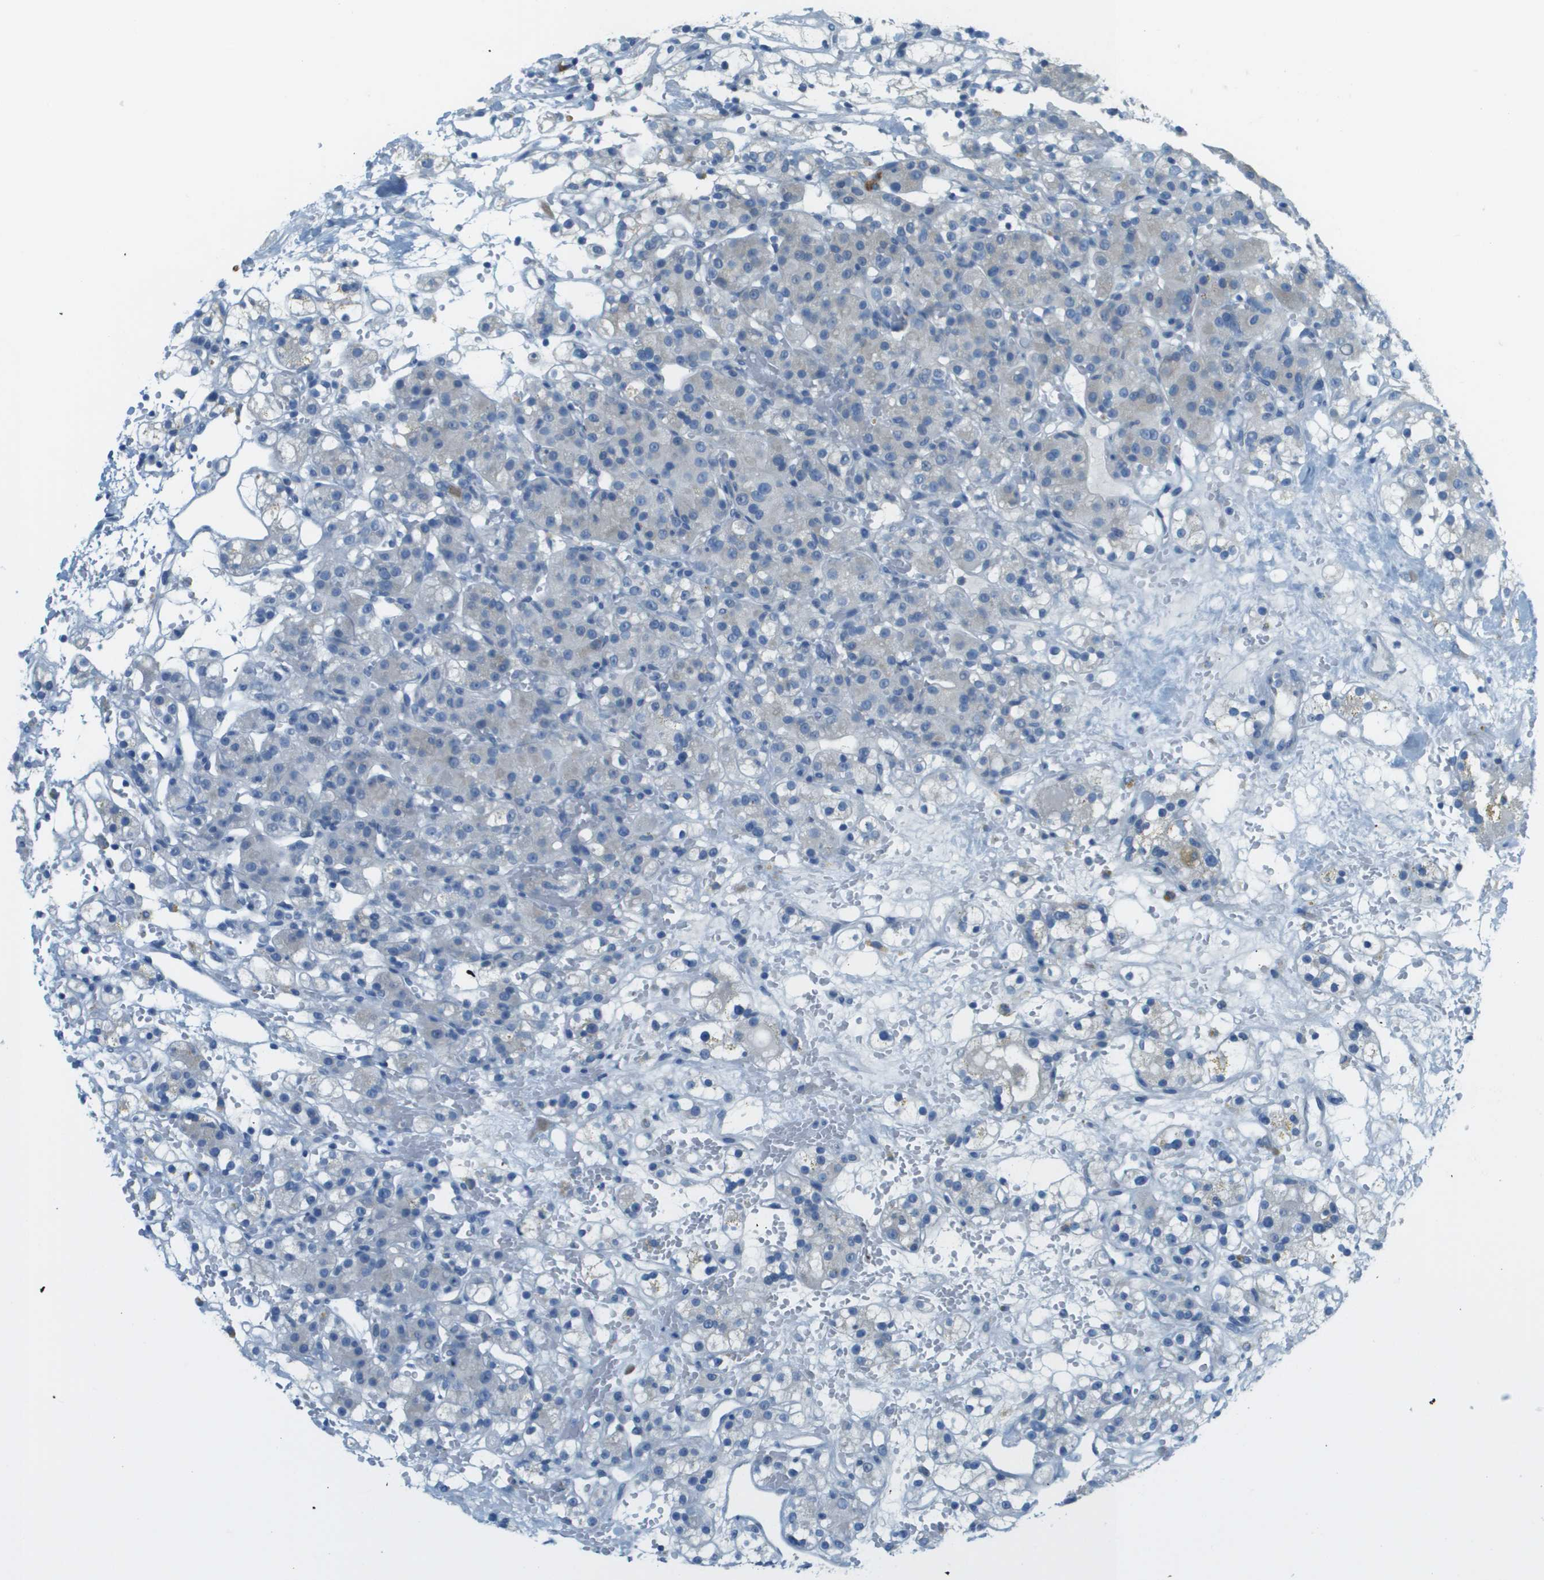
{"staining": {"intensity": "negative", "quantity": "none", "location": "none"}, "tissue": "renal cancer", "cell_type": "Tumor cells", "image_type": "cancer", "snomed": [{"axis": "morphology", "description": "Adenocarcinoma, NOS"}, {"axis": "topography", "description": "Kidney"}], "caption": "This image is of adenocarcinoma (renal) stained with IHC to label a protein in brown with the nuclei are counter-stained blue. There is no expression in tumor cells. (Brightfield microscopy of DAB IHC at high magnification).", "gene": "DCN", "patient": {"sex": "male", "age": 61}}